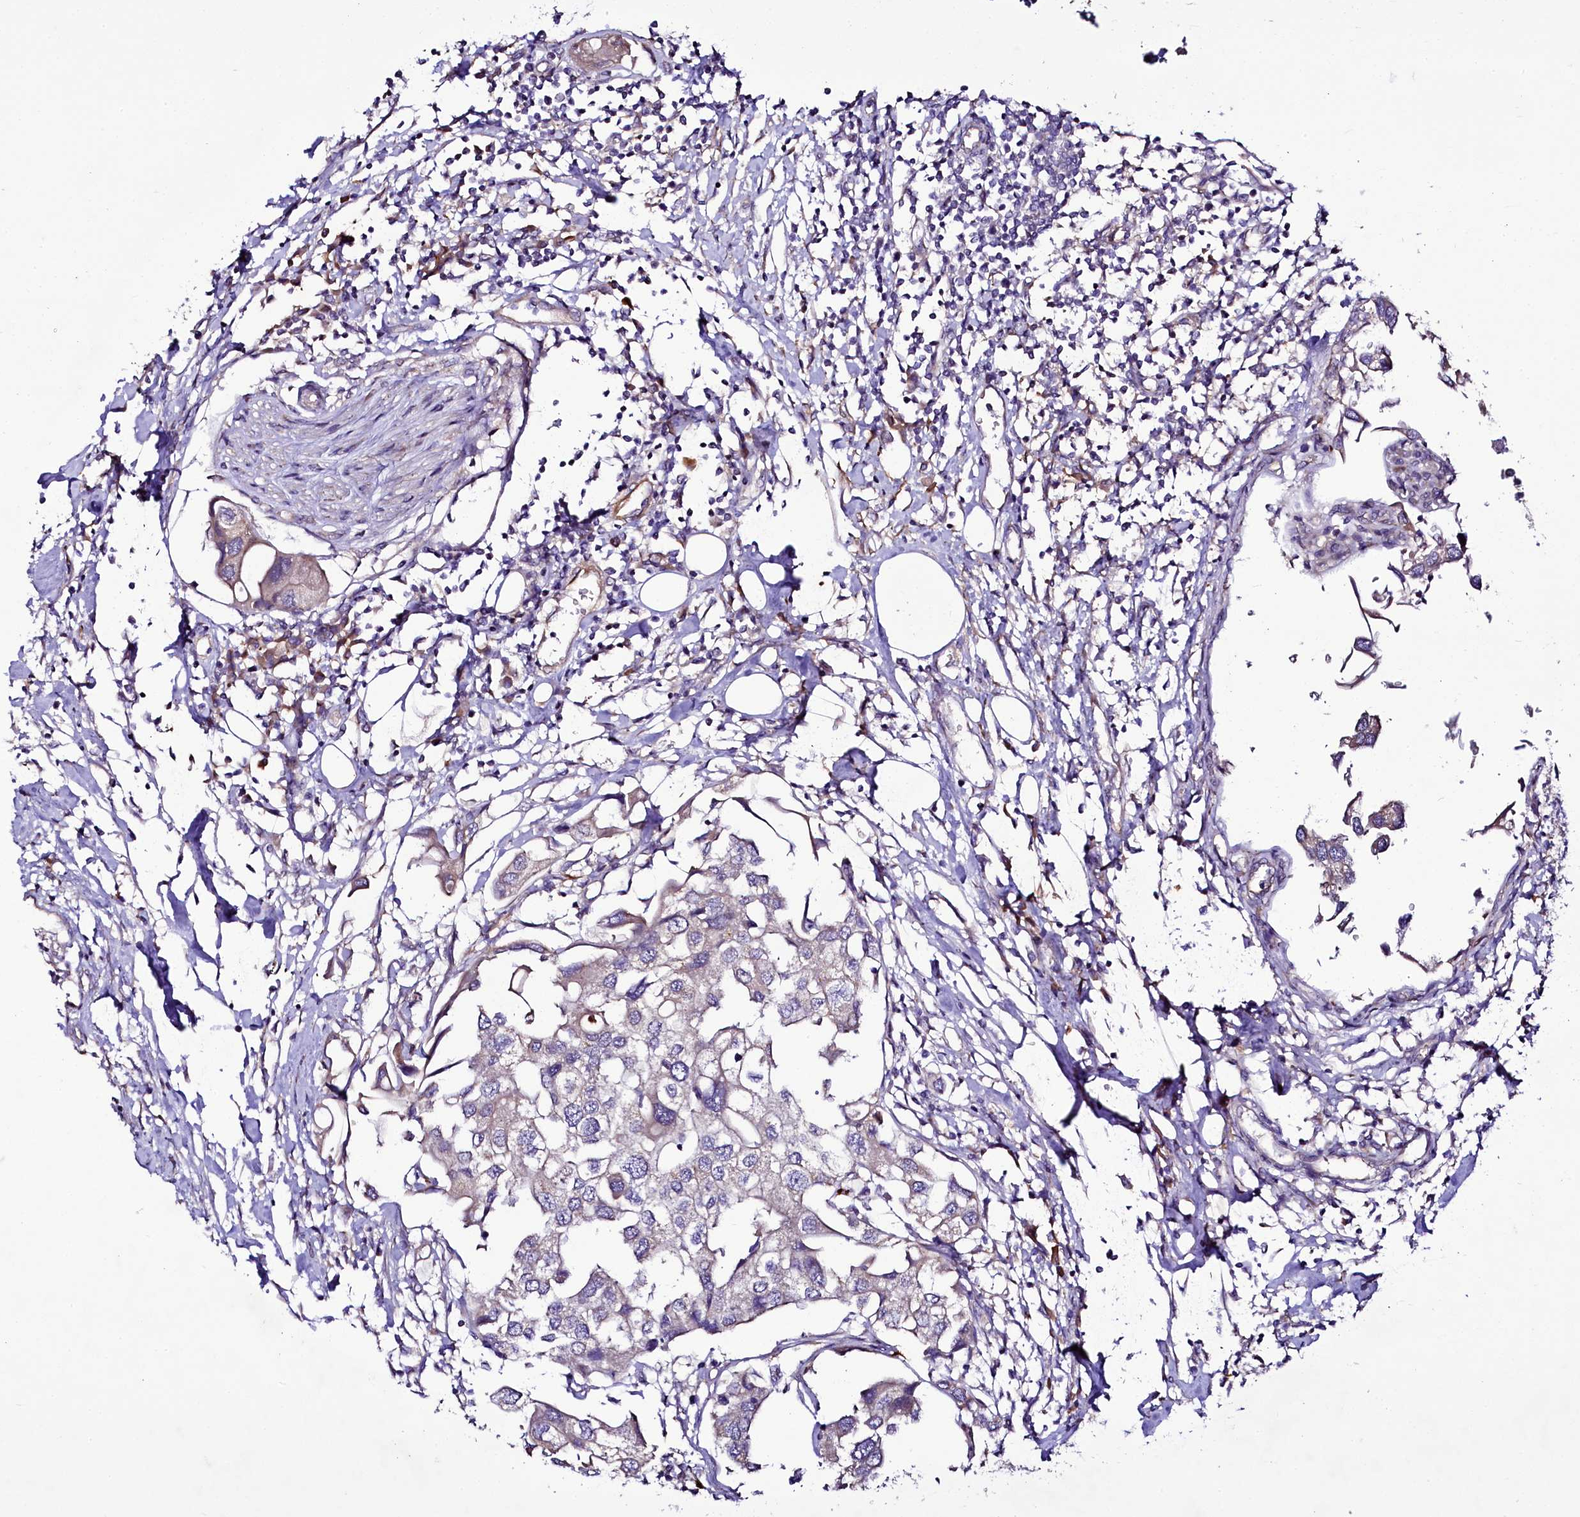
{"staining": {"intensity": "weak", "quantity": "<25%", "location": "cytoplasmic/membranous"}, "tissue": "urothelial cancer", "cell_type": "Tumor cells", "image_type": "cancer", "snomed": [{"axis": "morphology", "description": "Urothelial carcinoma, High grade"}, {"axis": "topography", "description": "Urinary bladder"}], "caption": "Immunohistochemical staining of human urothelial cancer exhibits no significant staining in tumor cells.", "gene": "ZC3H12C", "patient": {"sex": "male", "age": 64}}